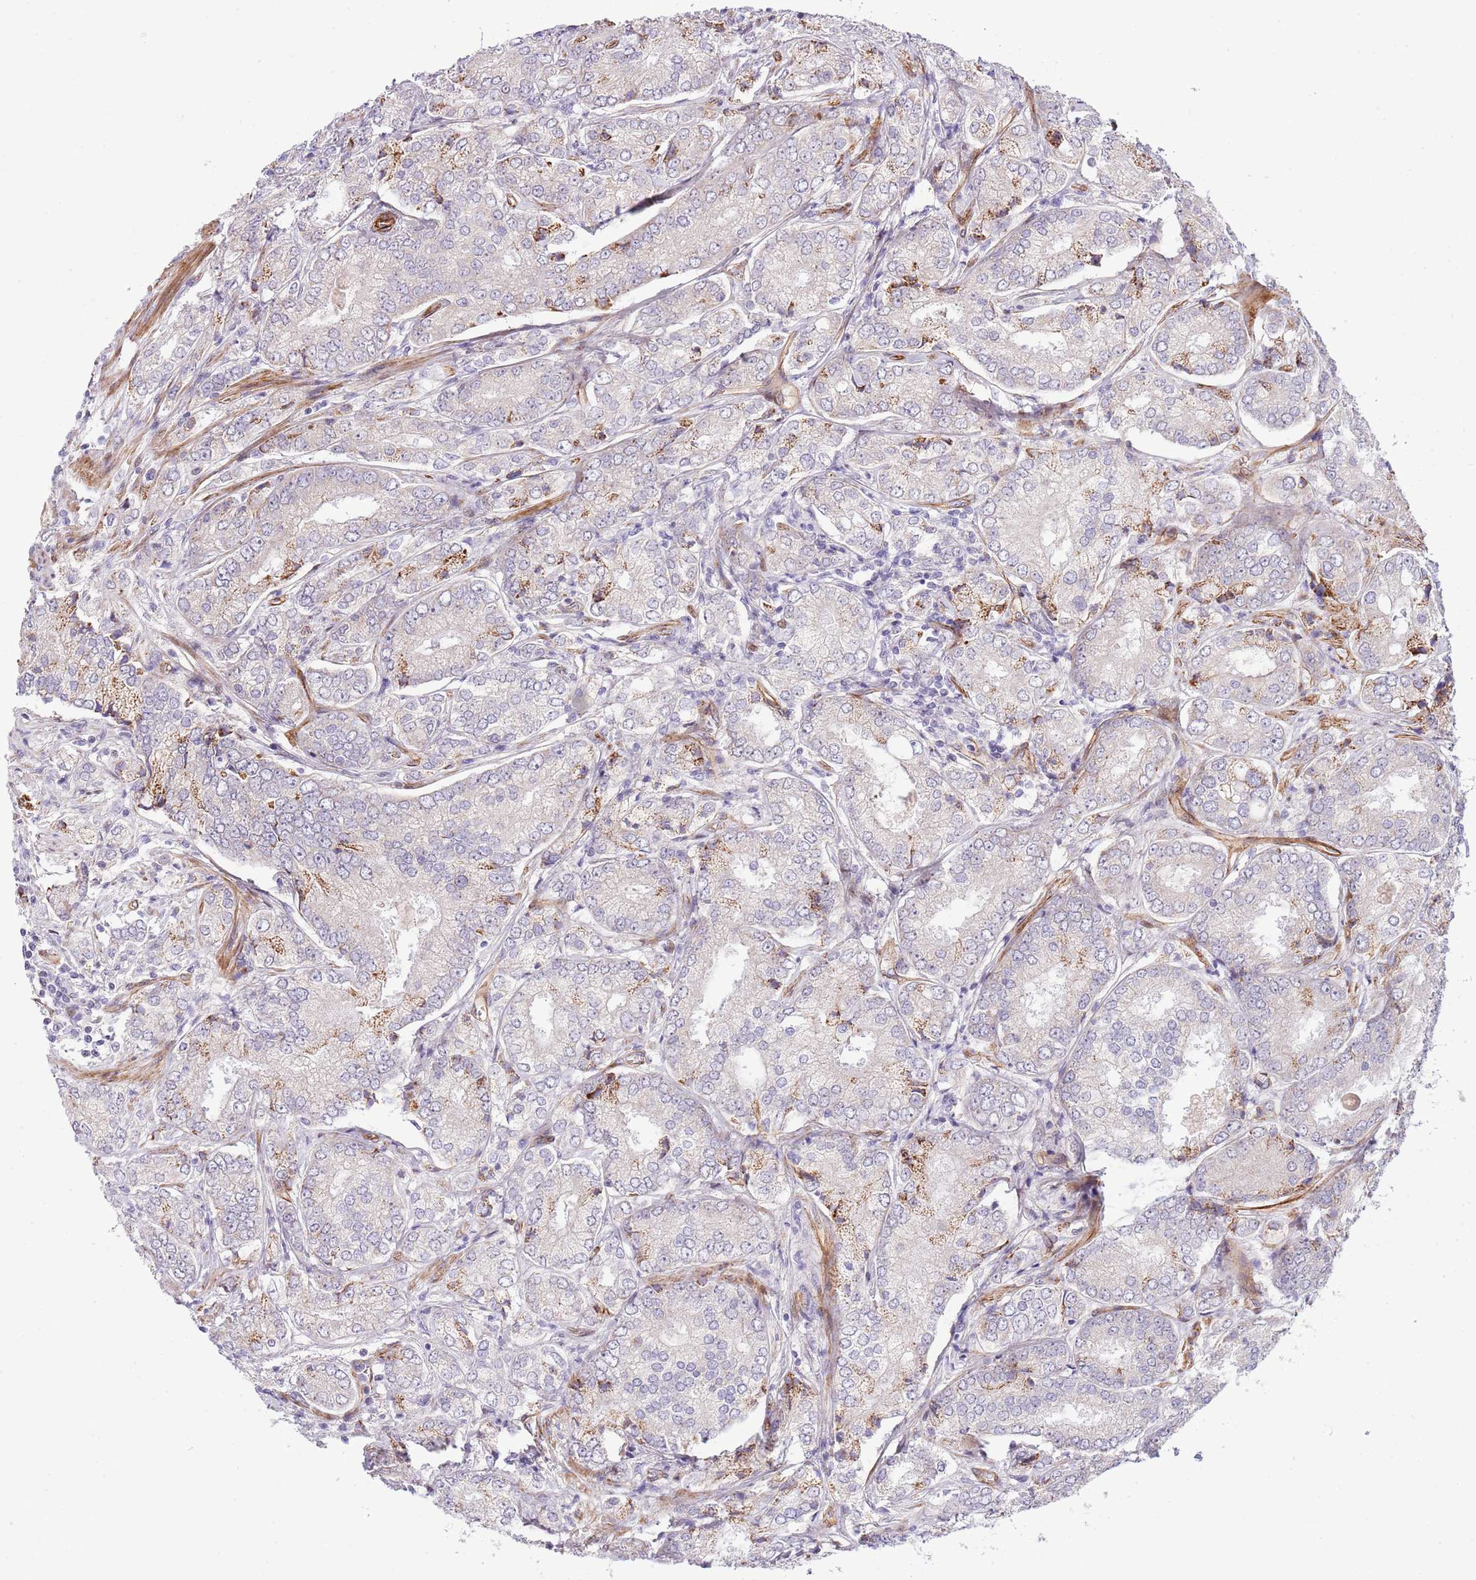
{"staining": {"intensity": "weak", "quantity": "<25%", "location": "cytoplasmic/membranous"}, "tissue": "prostate cancer", "cell_type": "Tumor cells", "image_type": "cancer", "snomed": [{"axis": "morphology", "description": "Adenocarcinoma, High grade"}, {"axis": "topography", "description": "Prostate"}], "caption": "IHC of human prostate adenocarcinoma (high-grade) exhibits no expression in tumor cells.", "gene": "NEK3", "patient": {"sex": "male", "age": 63}}